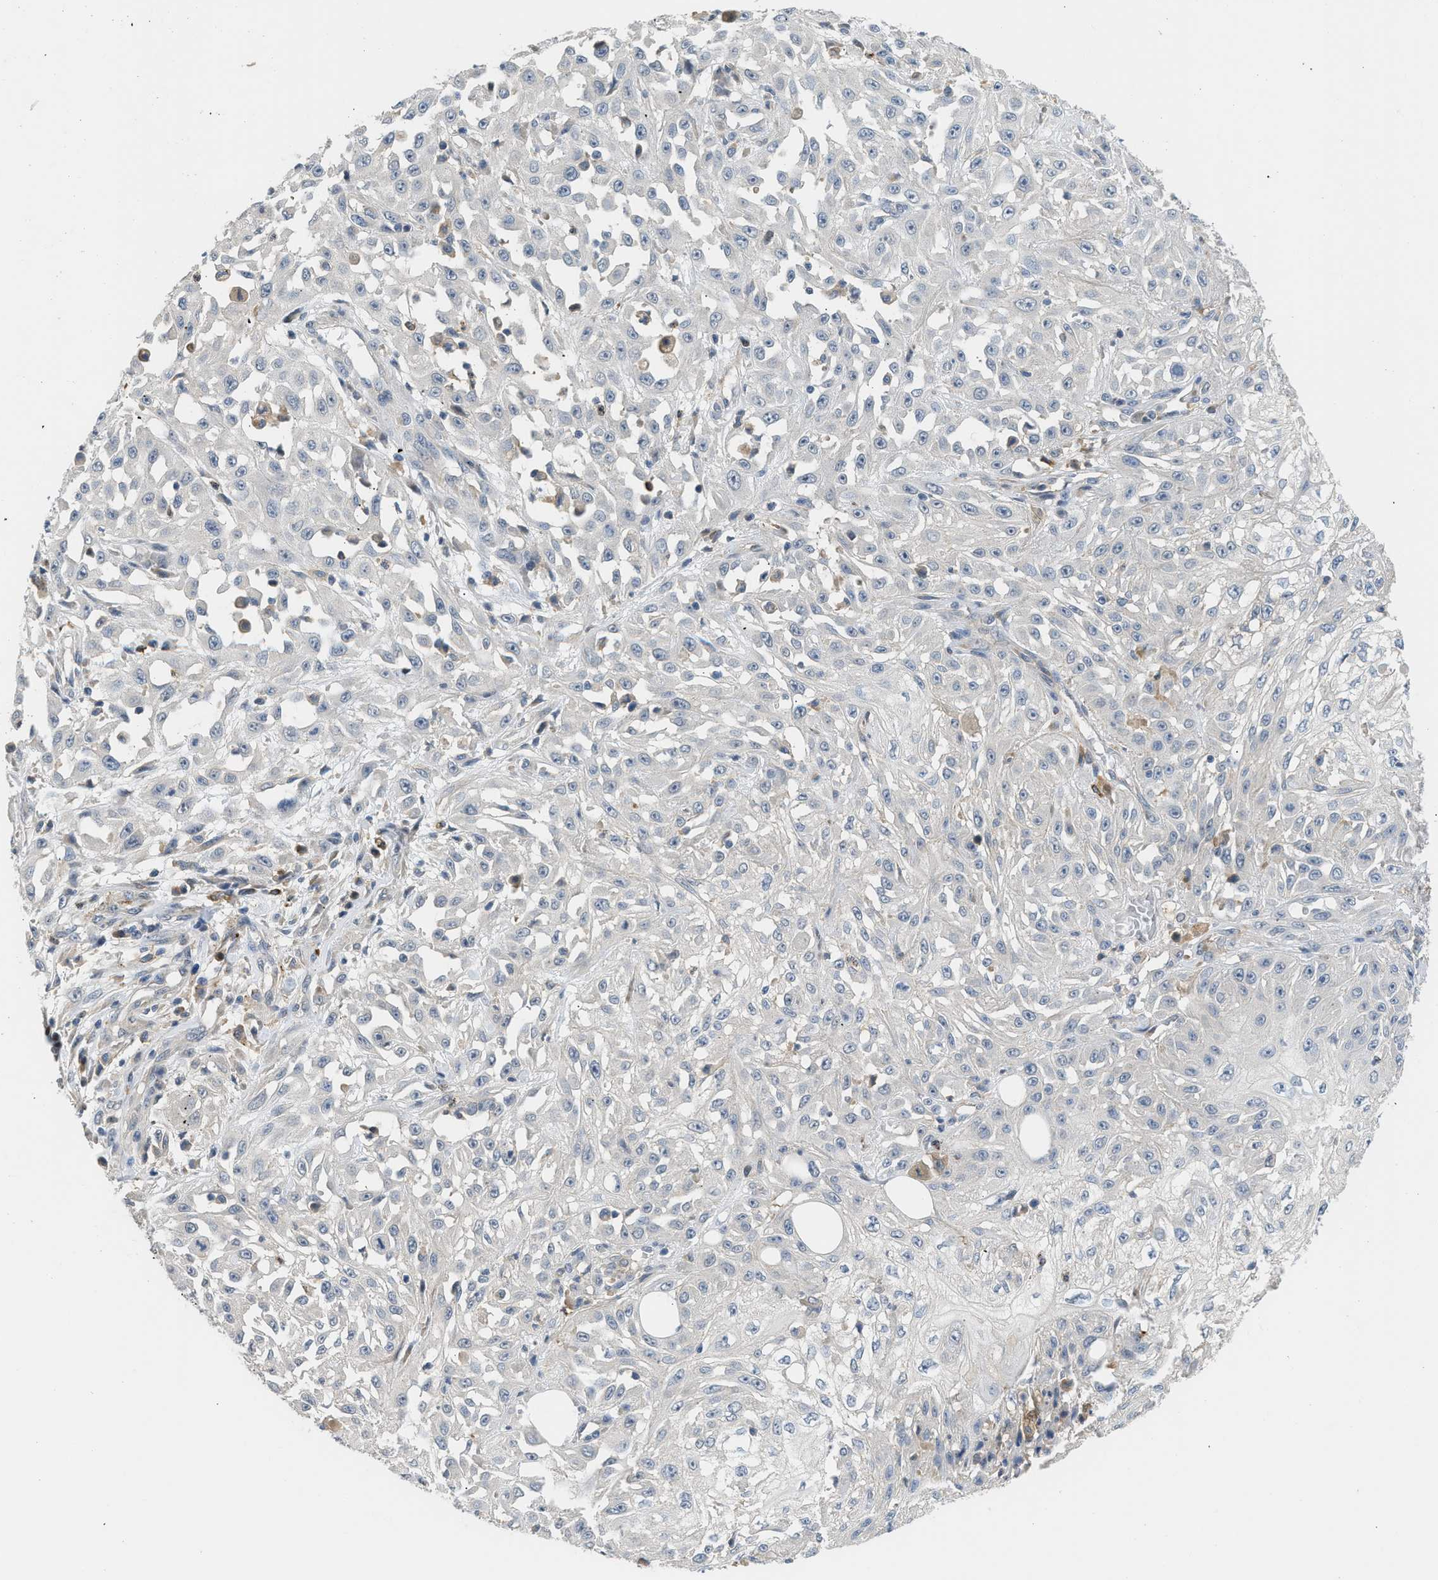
{"staining": {"intensity": "negative", "quantity": "none", "location": "none"}, "tissue": "skin cancer", "cell_type": "Tumor cells", "image_type": "cancer", "snomed": [{"axis": "morphology", "description": "Squamous cell carcinoma, NOS"}, {"axis": "morphology", "description": "Squamous cell carcinoma, metastatic, NOS"}, {"axis": "topography", "description": "Skin"}, {"axis": "topography", "description": "Lymph node"}], "caption": "Human skin cancer (squamous cell carcinoma) stained for a protein using IHC displays no expression in tumor cells.", "gene": "RHBDF2", "patient": {"sex": "male", "age": 75}}